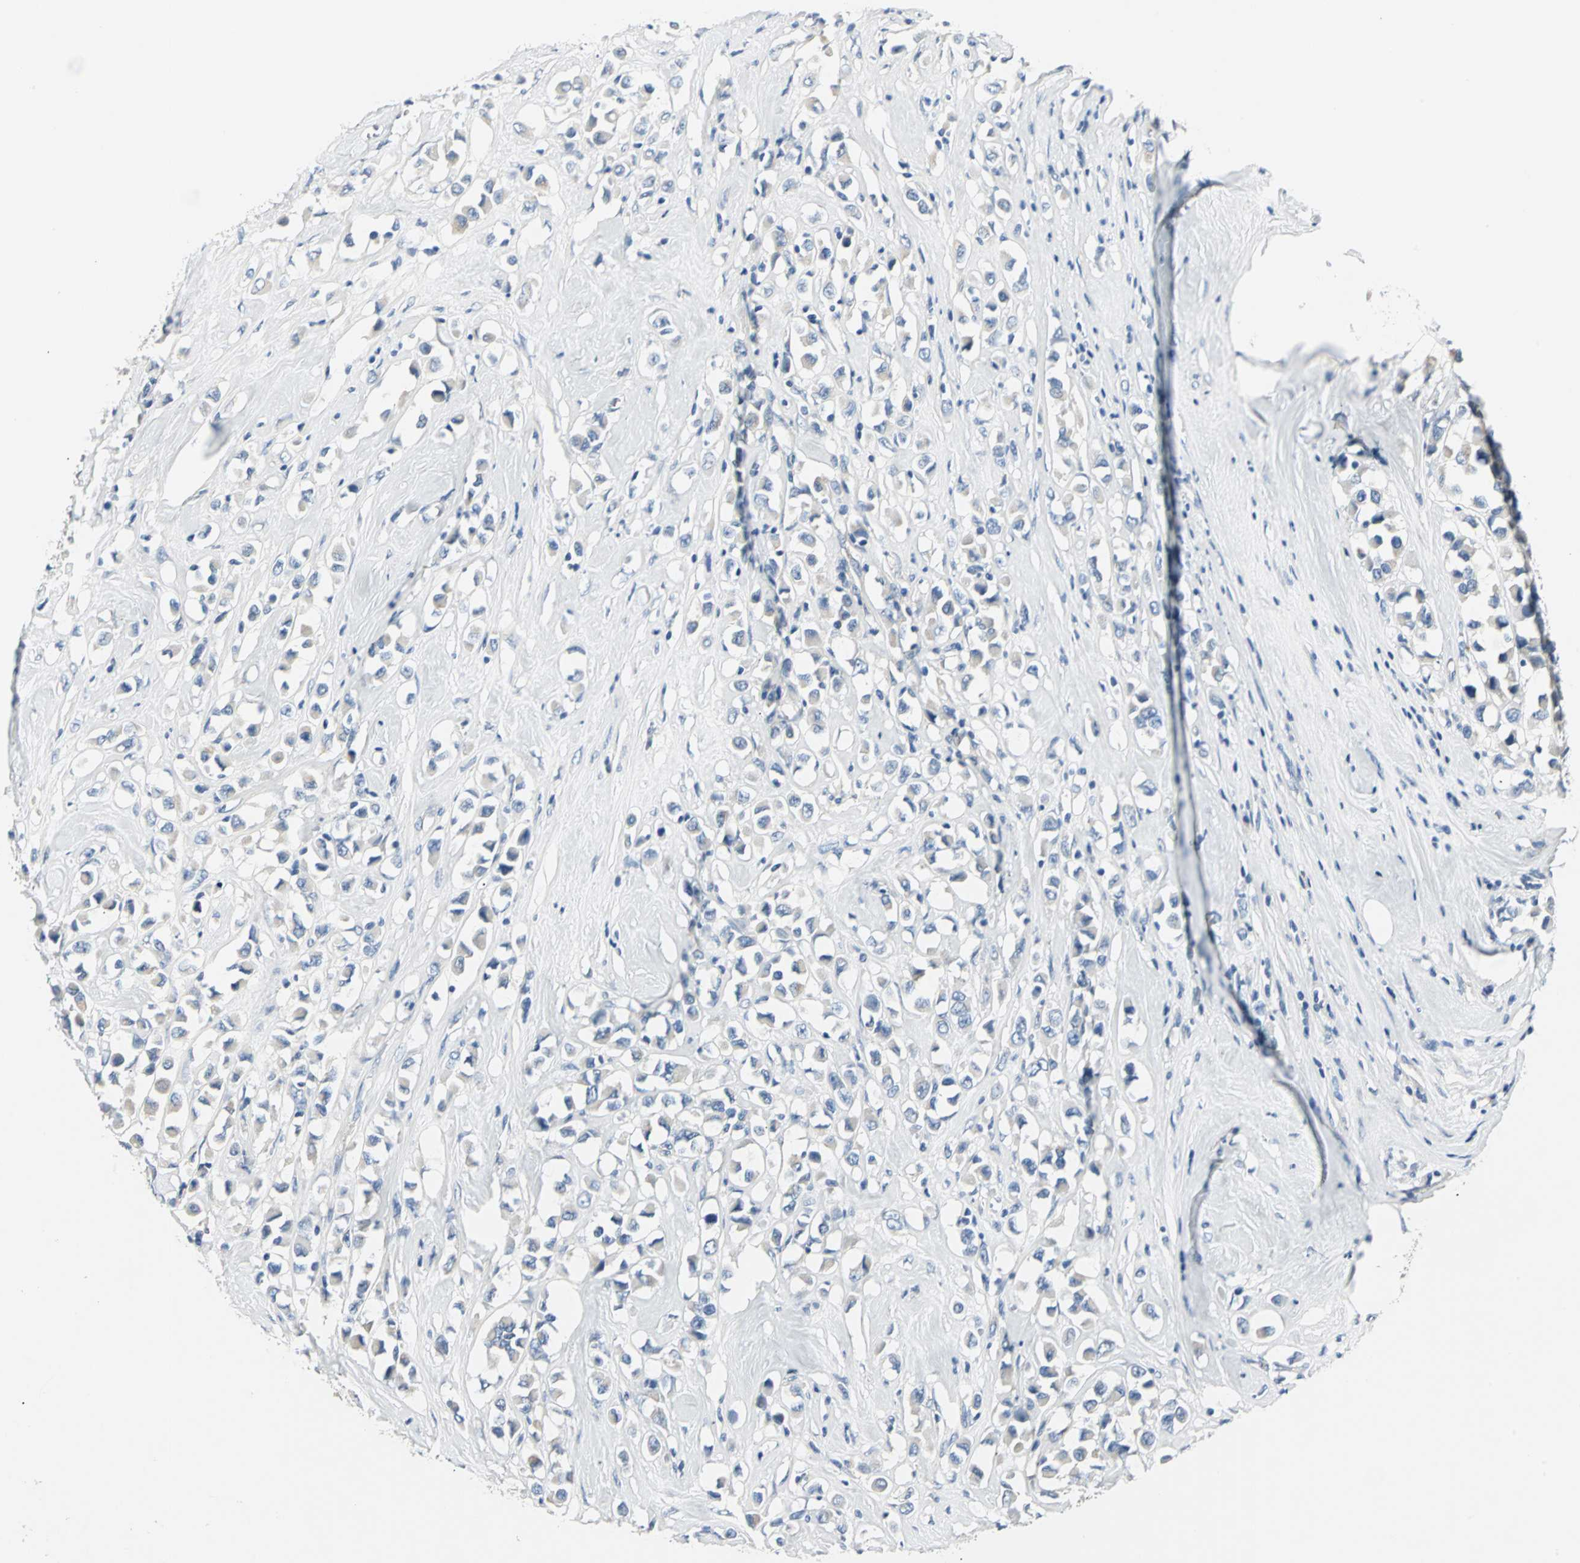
{"staining": {"intensity": "weak", "quantity": "<25%", "location": "cytoplasmic/membranous"}, "tissue": "breast cancer", "cell_type": "Tumor cells", "image_type": "cancer", "snomed": [{"axis": "morphology", "description": "Duct carcinoma"}, {"axis": "topography", "description": "Breast"}], "caption": "Immunohistochemistry (IHC) histopathology image of neoplastic tissue: breast cancer (invasive ductal carcinoma) stained with DAB (3,3'-diaminobenzidine) demonstrates no significant protein expression in tumor cells. (IHC, brightfield microscopy, high magnification).", "gene": "RIPOR1", "patient": {"sex": "female", "age": 61}}